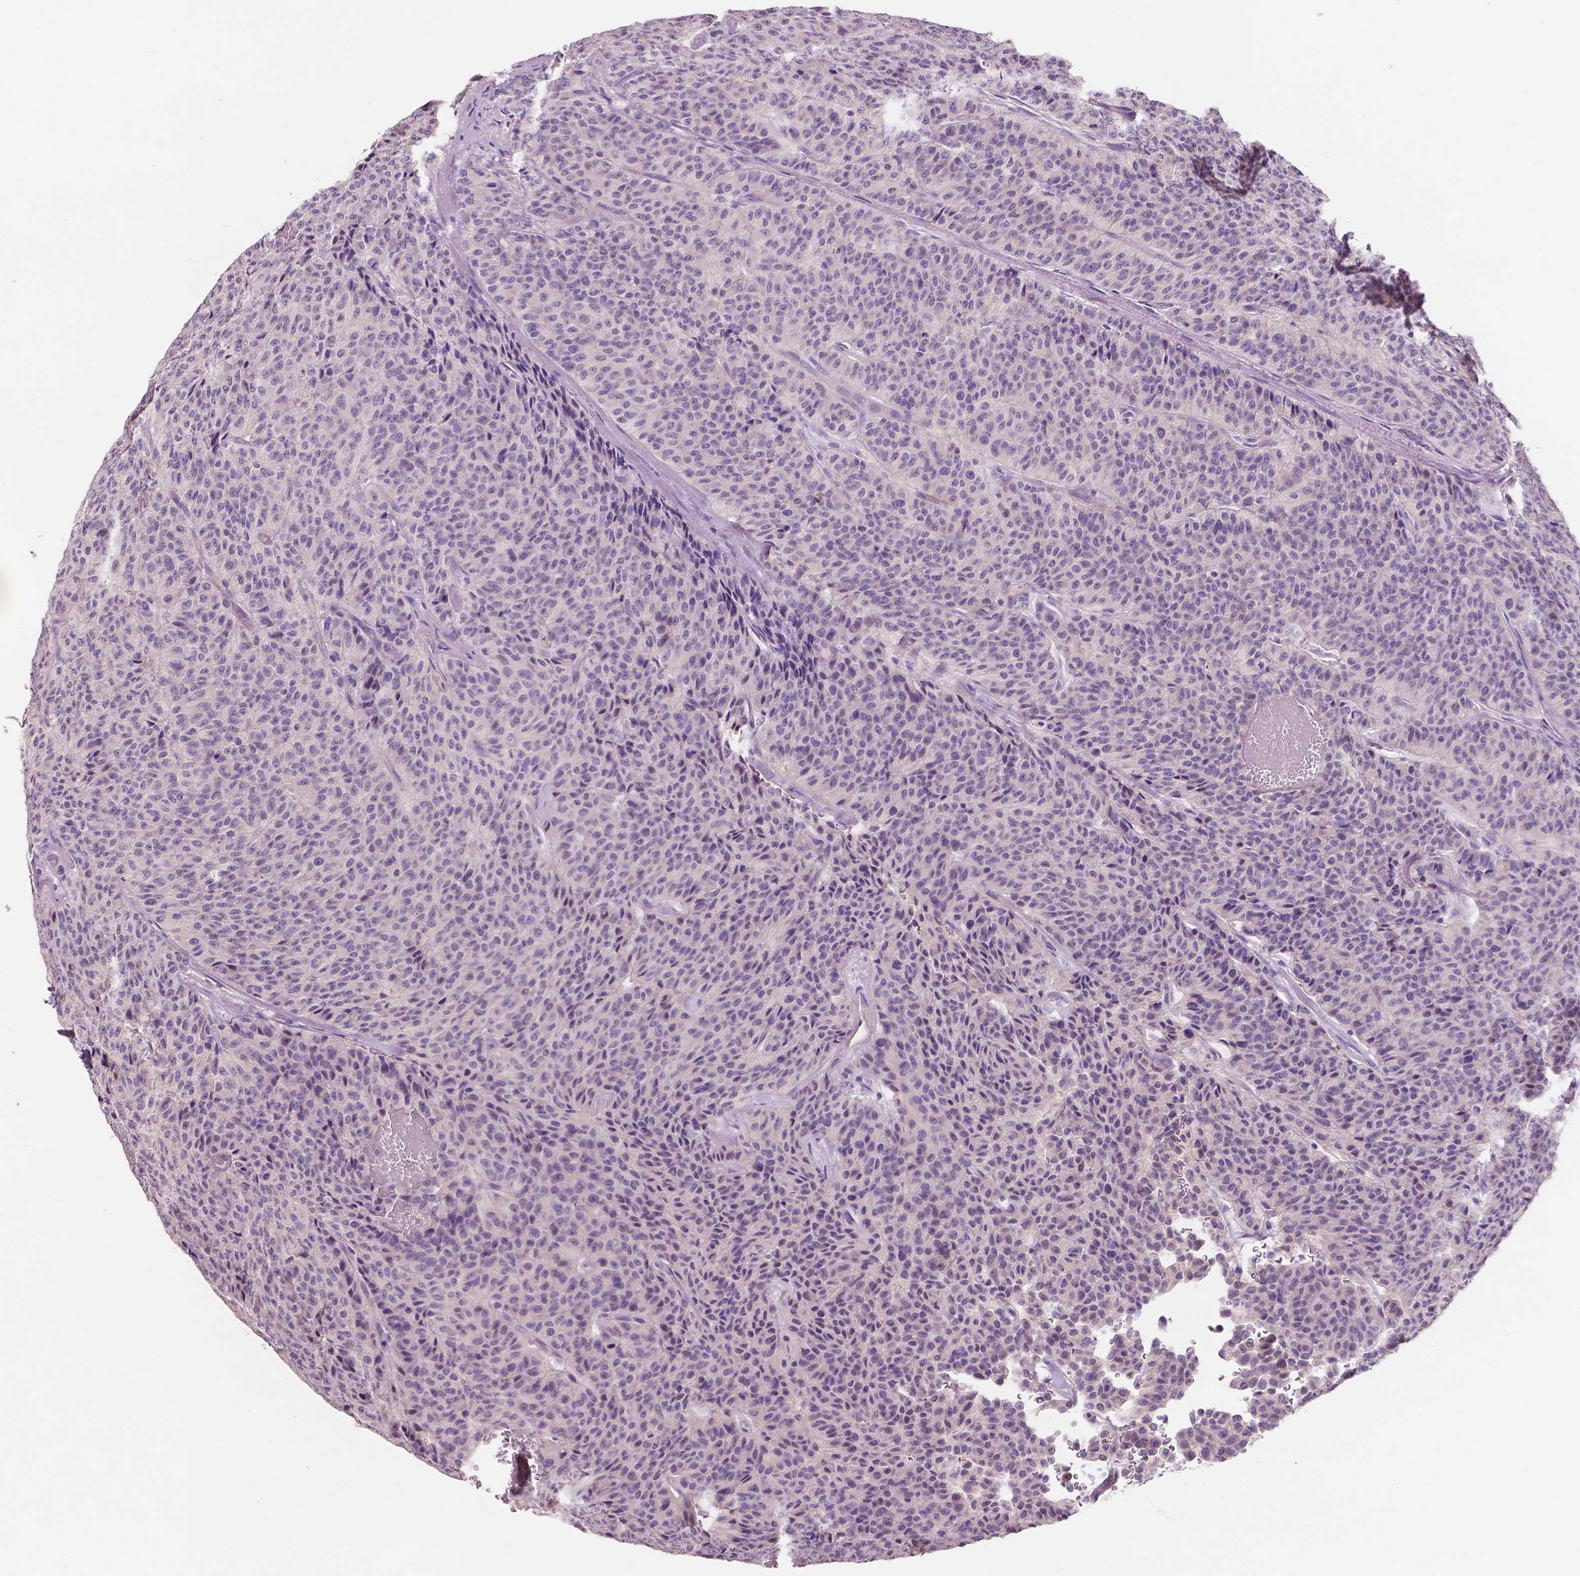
{"staining": {"intensity": "negative", "quantity": "none", "location": "none"}, "tissue": "carcinoid", "cell_type": "Tumor cells", "image_type": "cancer", "snomed": [{"axis": "morphology", "description": "Carcinoid, malignant, NOS"}, {"axis": "topography", "description": "Lung"}], "caption": "This is a micrograph of immunohistochemistry staining of carcinoid, which shows no positivity in tumor cells.", "gene": "LSM14B", "patient": {"sex": "male", "age": 71}}